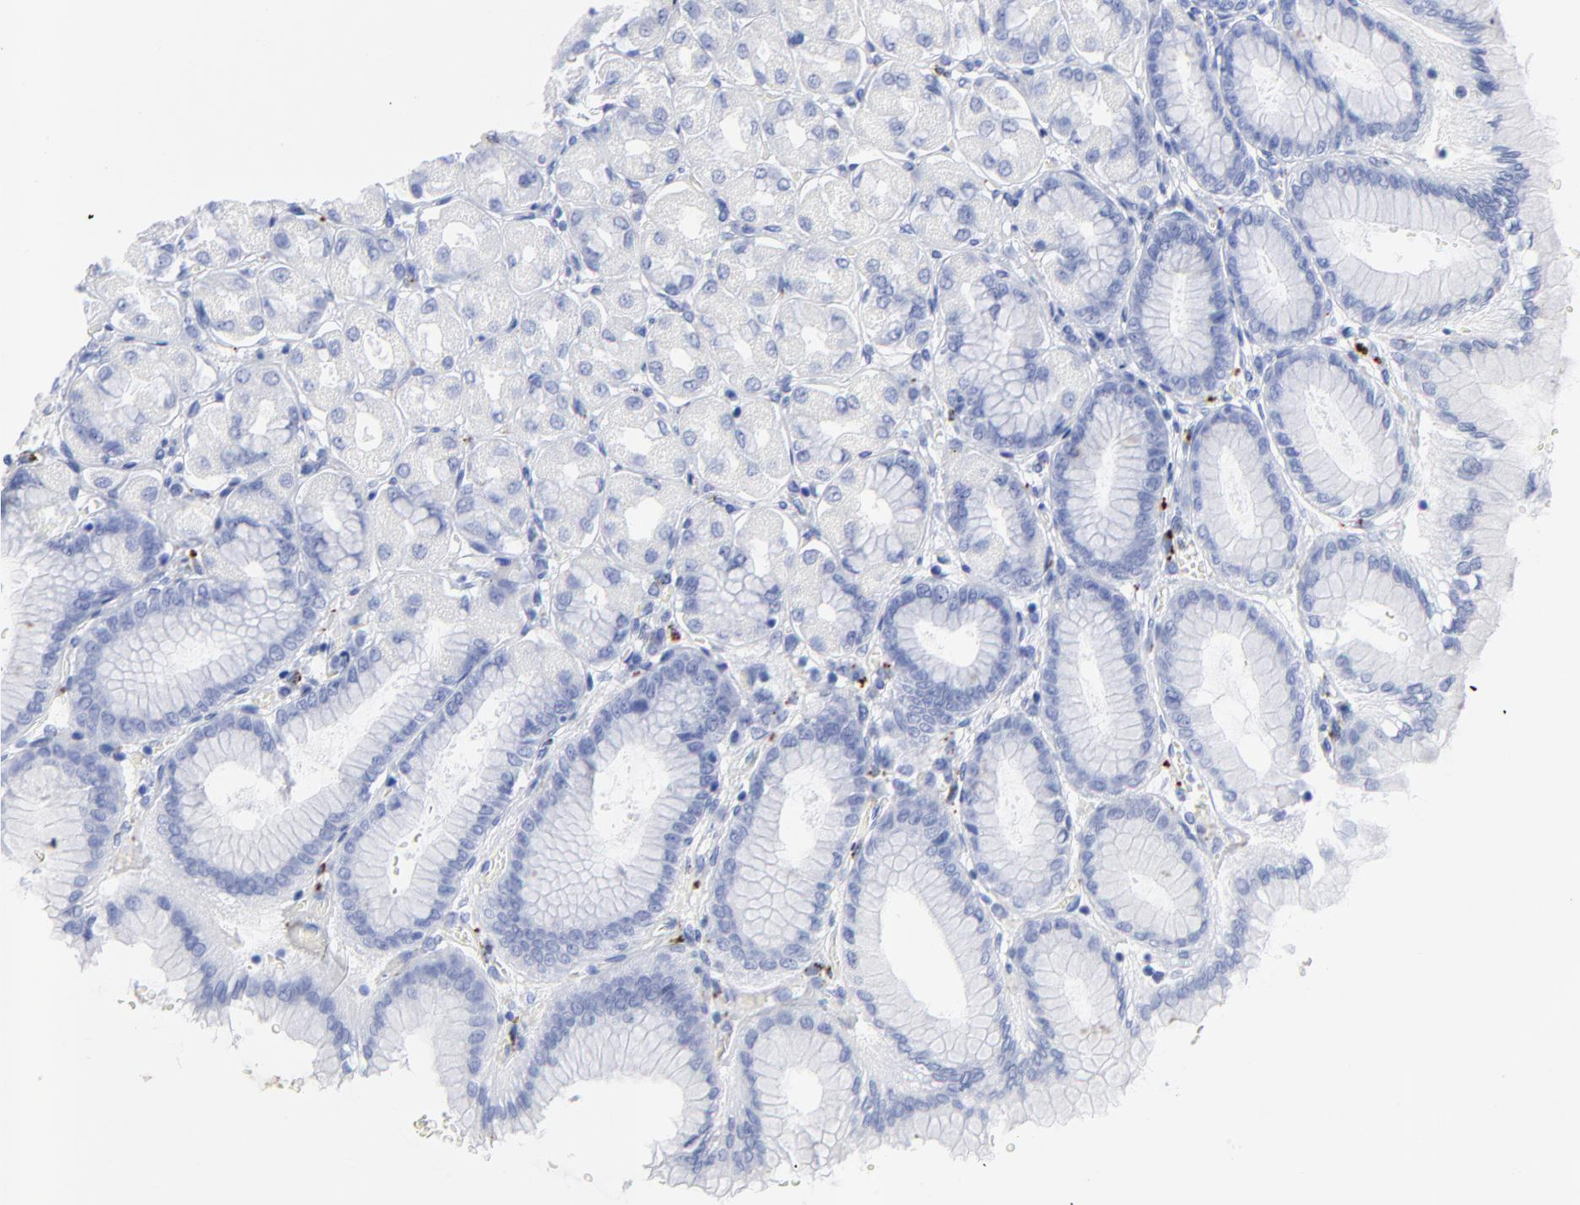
{"staining": {"intensity": "negative", "quantity": "none", "location": "none"}, "tissue": "stomach", "cell_type": "Glandular cells", "image_type": "normal", "snomed": [{"axis": "morphology", "description": "Normal tissue, NOS"}, {"axis": "topography", "description": "Stomach, upper"}], "caption": "Immunohistochemistry (IHC) of benign human stomach demonstrates no expression in glandular cells.", "gene": "CPVL", "patient": {"sex": "female", "age": 56}}